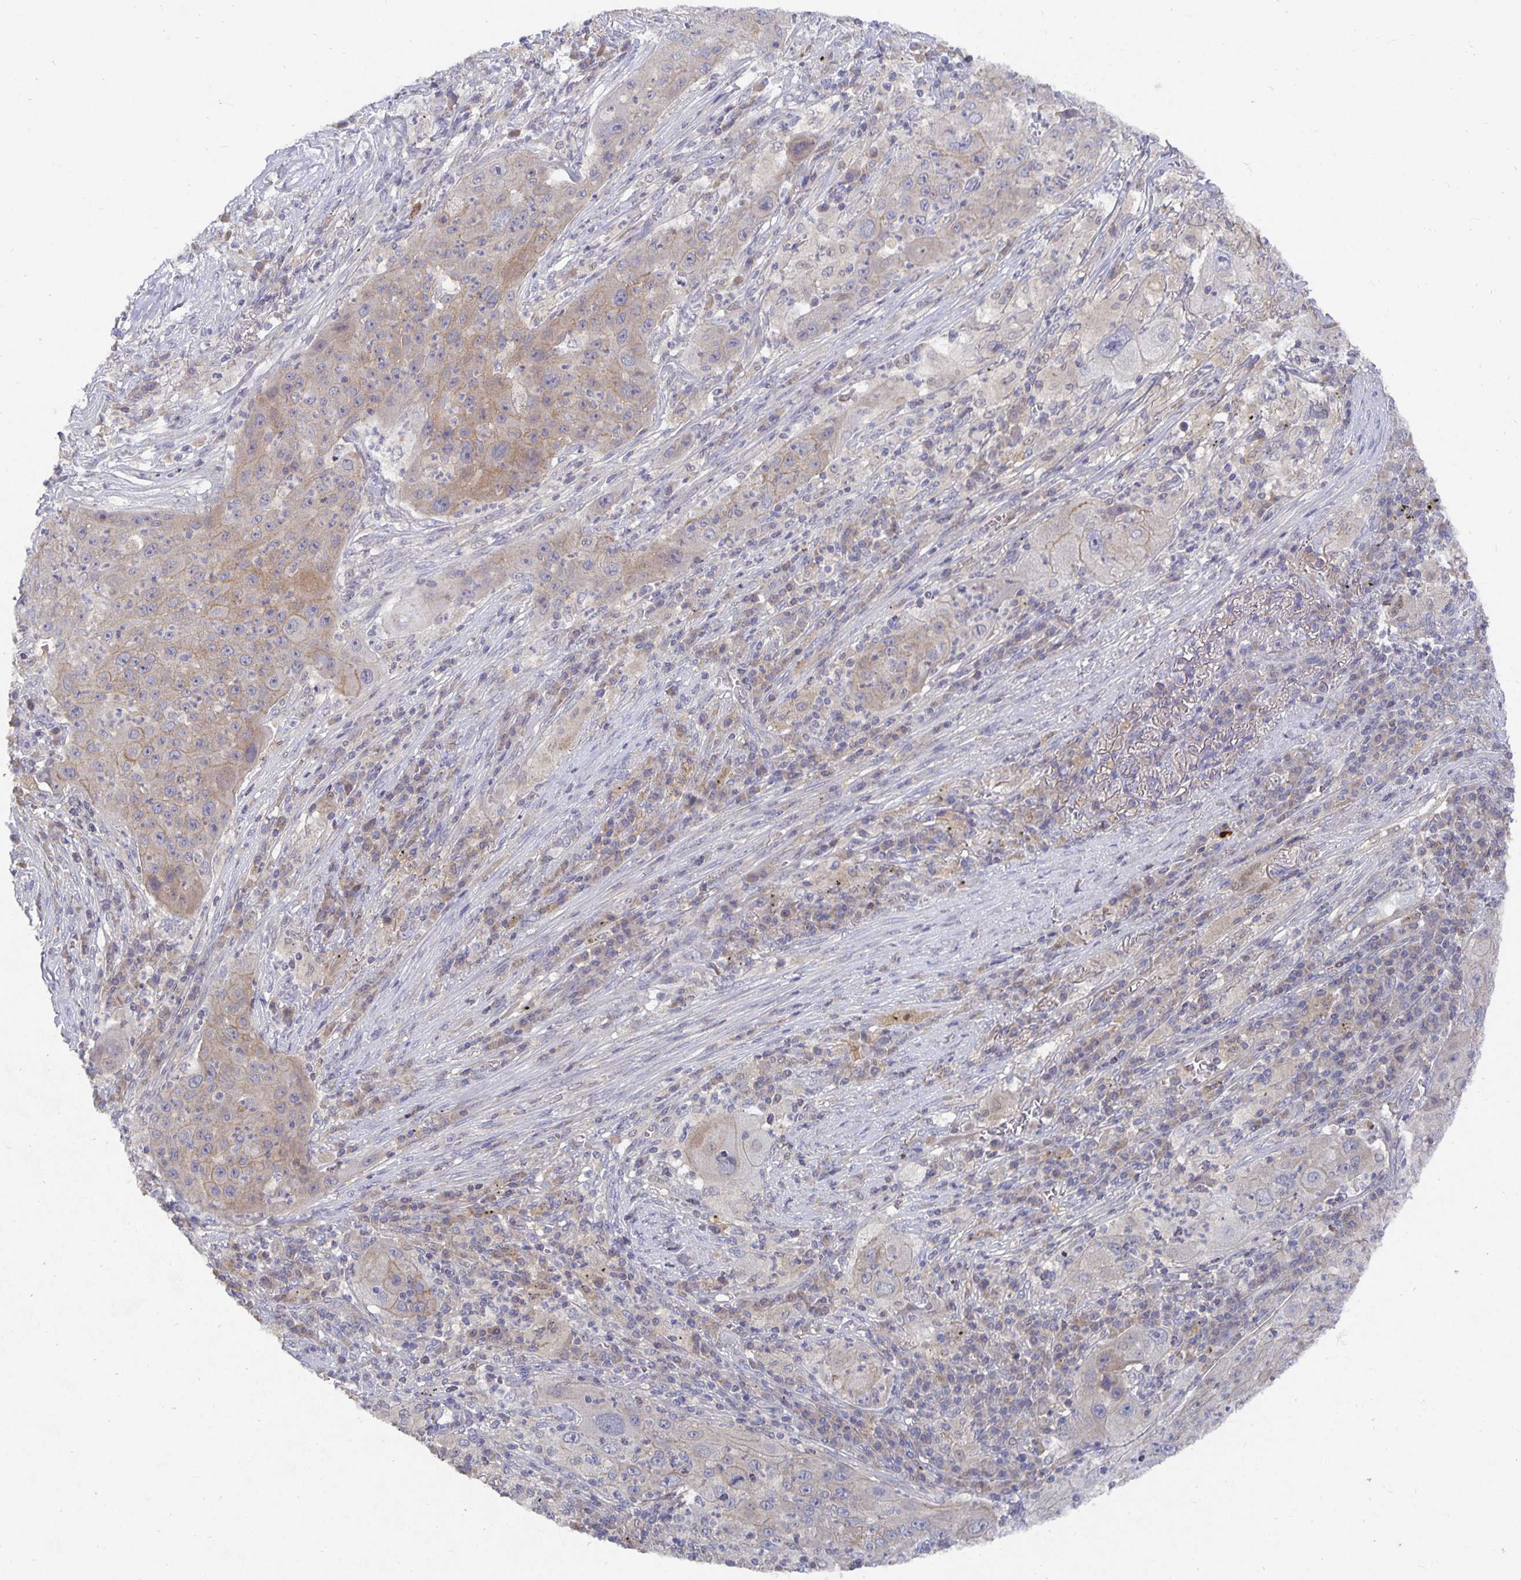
{"staining": {"intensity": "weak", "quantity": "<25%", "location": "cytoplasmic/membranous"}, "tissue": "lung cancer", "cell_type": "Tumor cells", "image_type": "cancer", "snomed": [{"axis": "morphology", "description": "Squamous cell carcinoma, NOS"}, {"axis": "topography", "description": "Lung"}], "caption": "Photomicrograph shows no protein positivity in tumor cells of lung cancer tissue.", "gene": "HEPN1", "patient": {"sex": "female", "age": 59}}